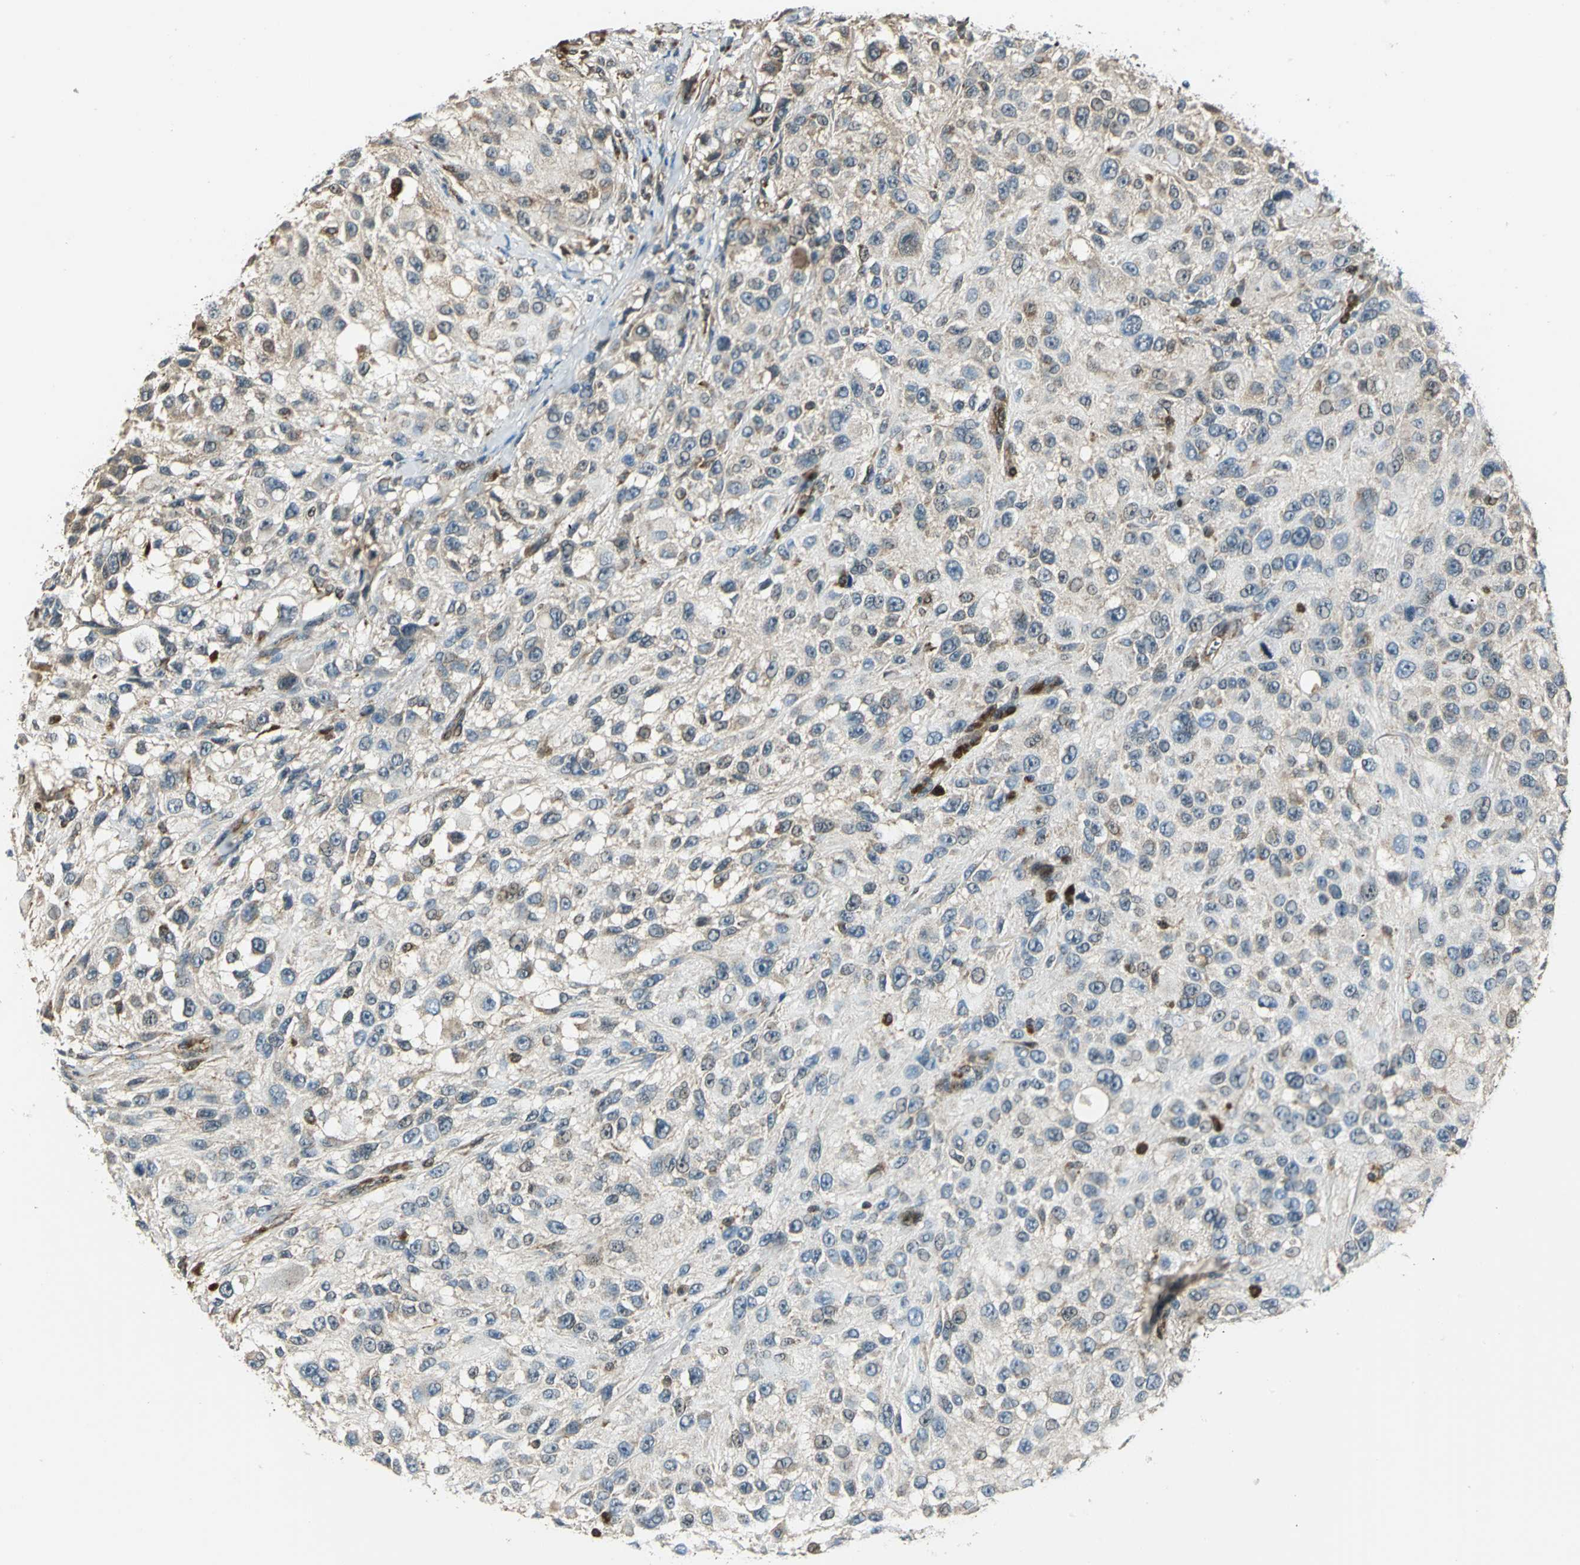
{"staining": {"intensity": "moderate", "quantity": "25%-75%", "location": "cytoplasmic/membranous"}, "tissue": "melanoma", "cell_type": "Tumor cells", "image_type": "cancer", "snomed": [{"axis": "morphology", "description": "Necrosis, NOS"}, {"axis": "morphology", "description": "Malignant melanoma, NOS"}, {"axis": "topography", "description": "Skin"}], "caption": "IHC of melanoma demonstrates medium levels of moderate cytoplasmic/membranous positivity in about 25%-75% of tumor cells. (brown staining indicates protein expression, while blue staining denotes nuclei).", "gene": "NUDT2", "patient": {"sex": "female", "age": 87}}